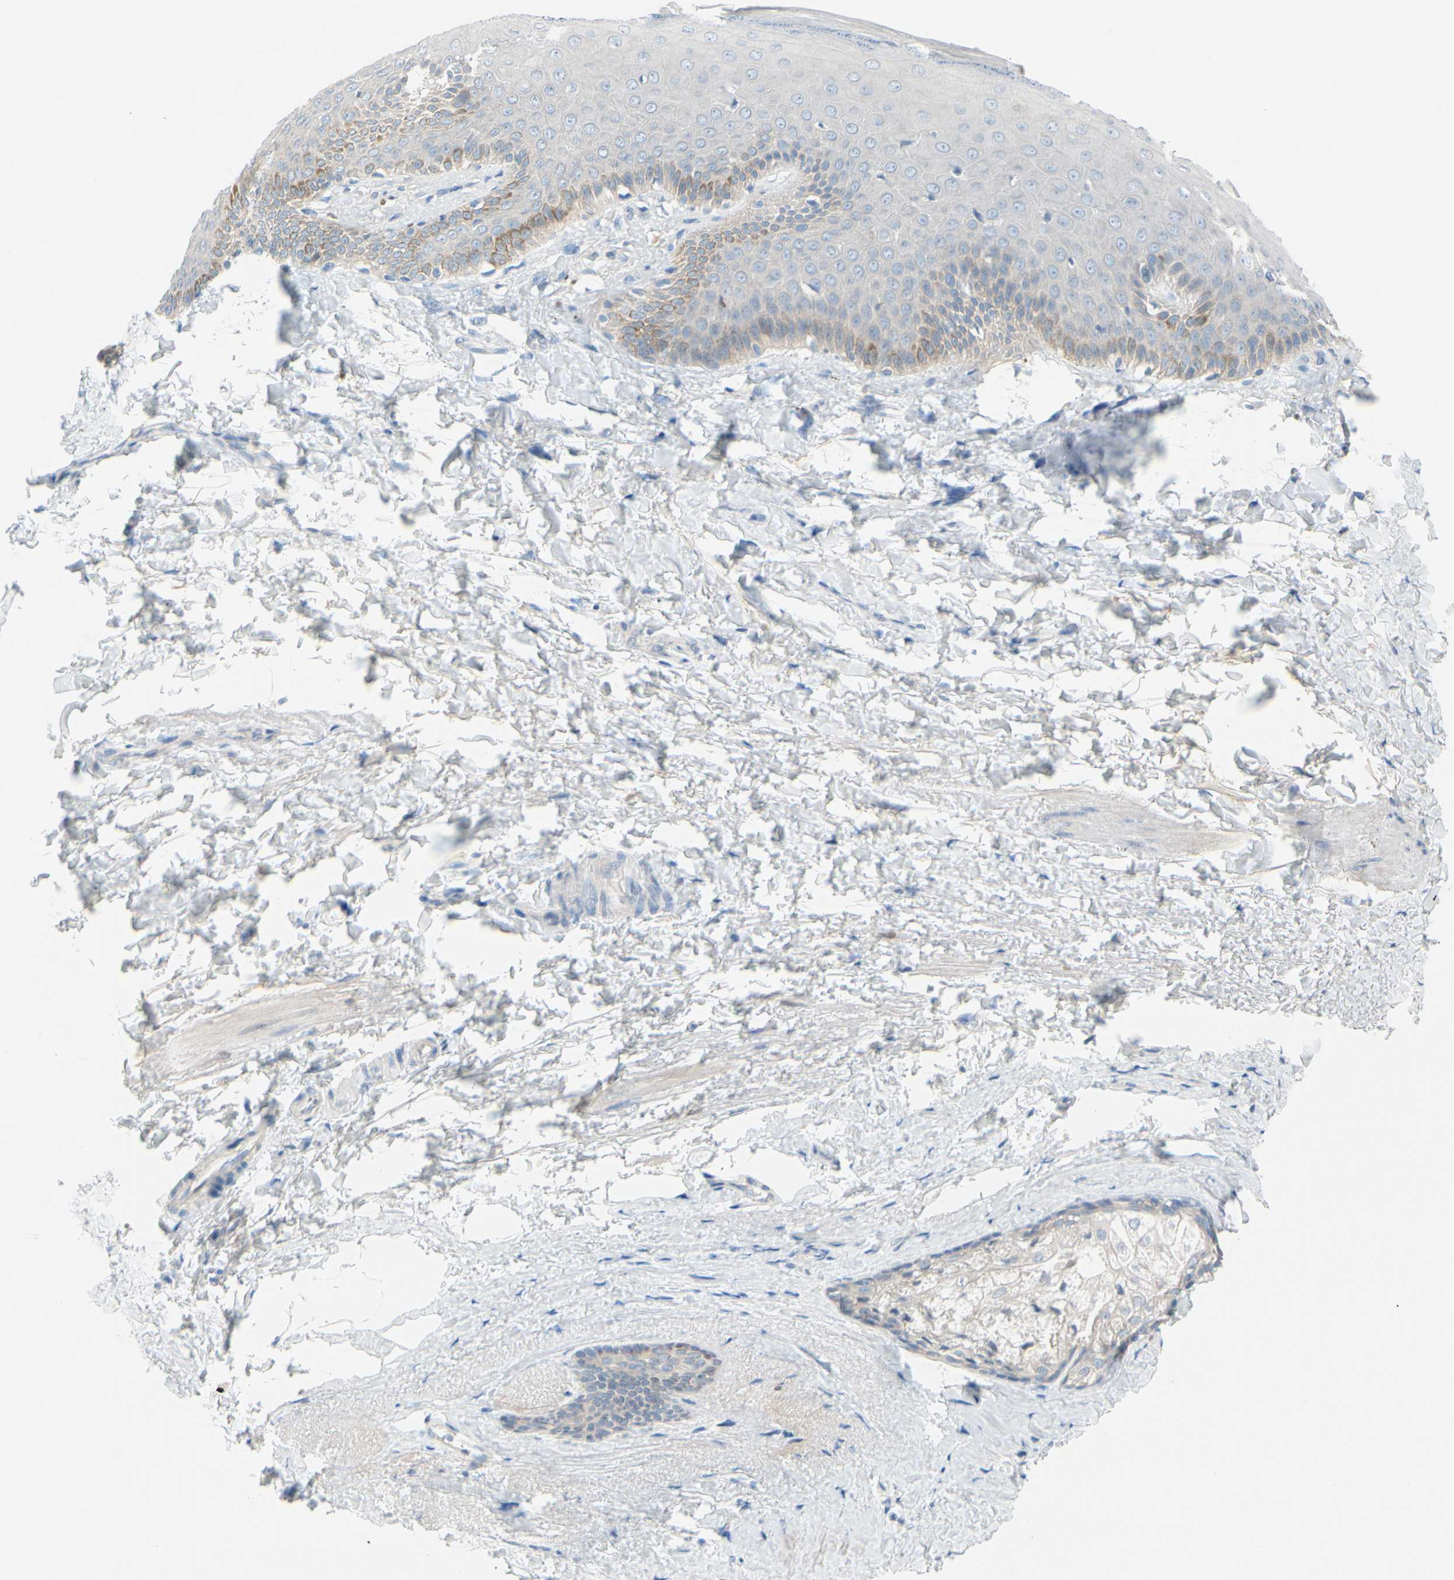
{"staining": {"intensity": "weak", "quantity": "<25%", "location": "cytoplasmic/membranous"}, "tissue": "skin", "cell_type": "Epidermal cells", "image_type": "normal", "snomed": [{"axis": "morphology", "description": "Normal tissue, NOS"}, {"axis": "topography", "description": "Anal"}], "caption": "This is an immunohistochemistry (IHC) image of unremarkable skin. There is no positivity in epidermal cells.", "gene": "ZNF132", "patient": {"sex": "male", "age": 69}}